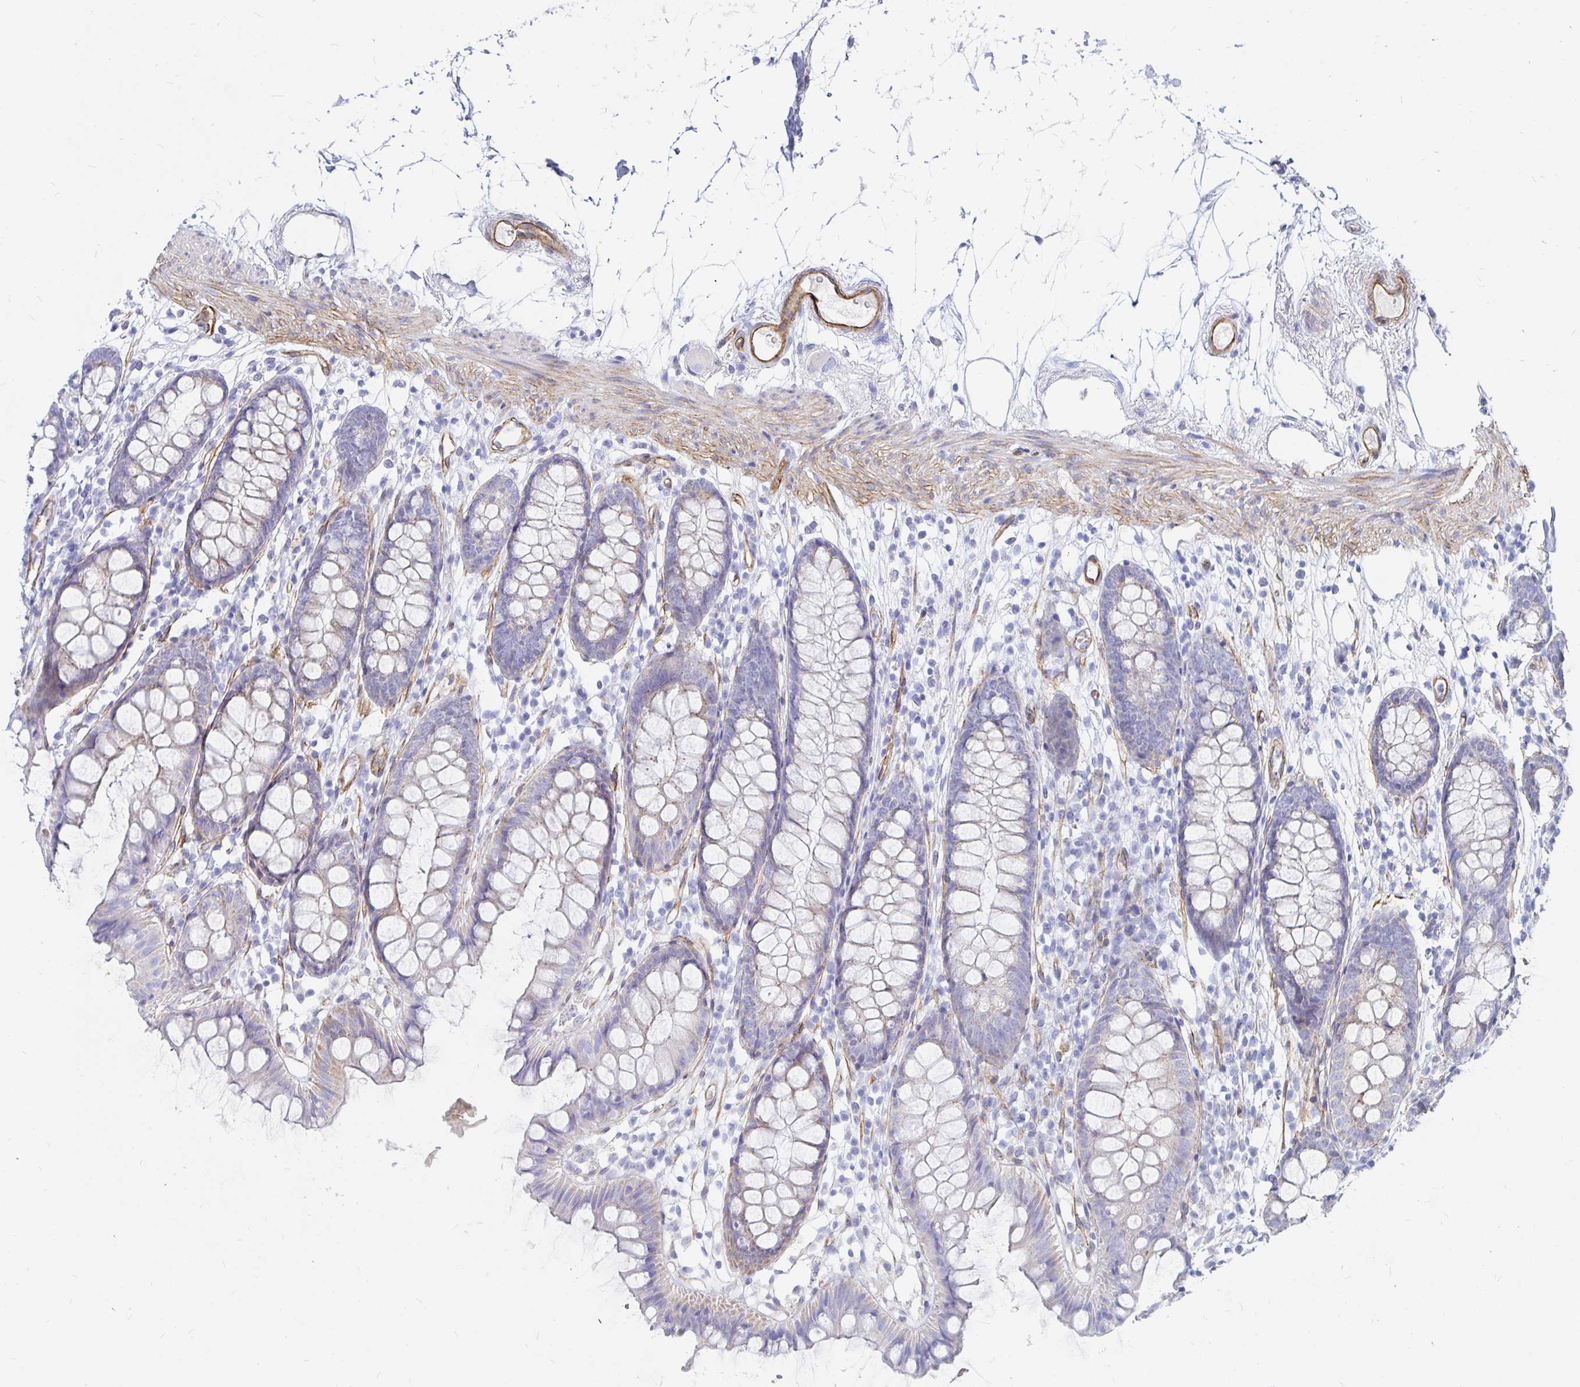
{"staining": {"intensity": "moderate", "quantity": ">75%", "location": "cytoplasmic/membranous"}, "tissue": "colon", "cell_type": "Endothelial cells", "image_type": "normal", "snomed": [{"axis": "morphology", "description": "Normal tissue, NOS"}, {"axis": "topography", "description": "Colon"}], "caption": "Protein analysis of unremarkable colon displays moderate cytoplasmic/membranous staining in approximately >75% of endothelial cells.", "gene": "COX16", "patient": {"sex": "female", "age": 84}}